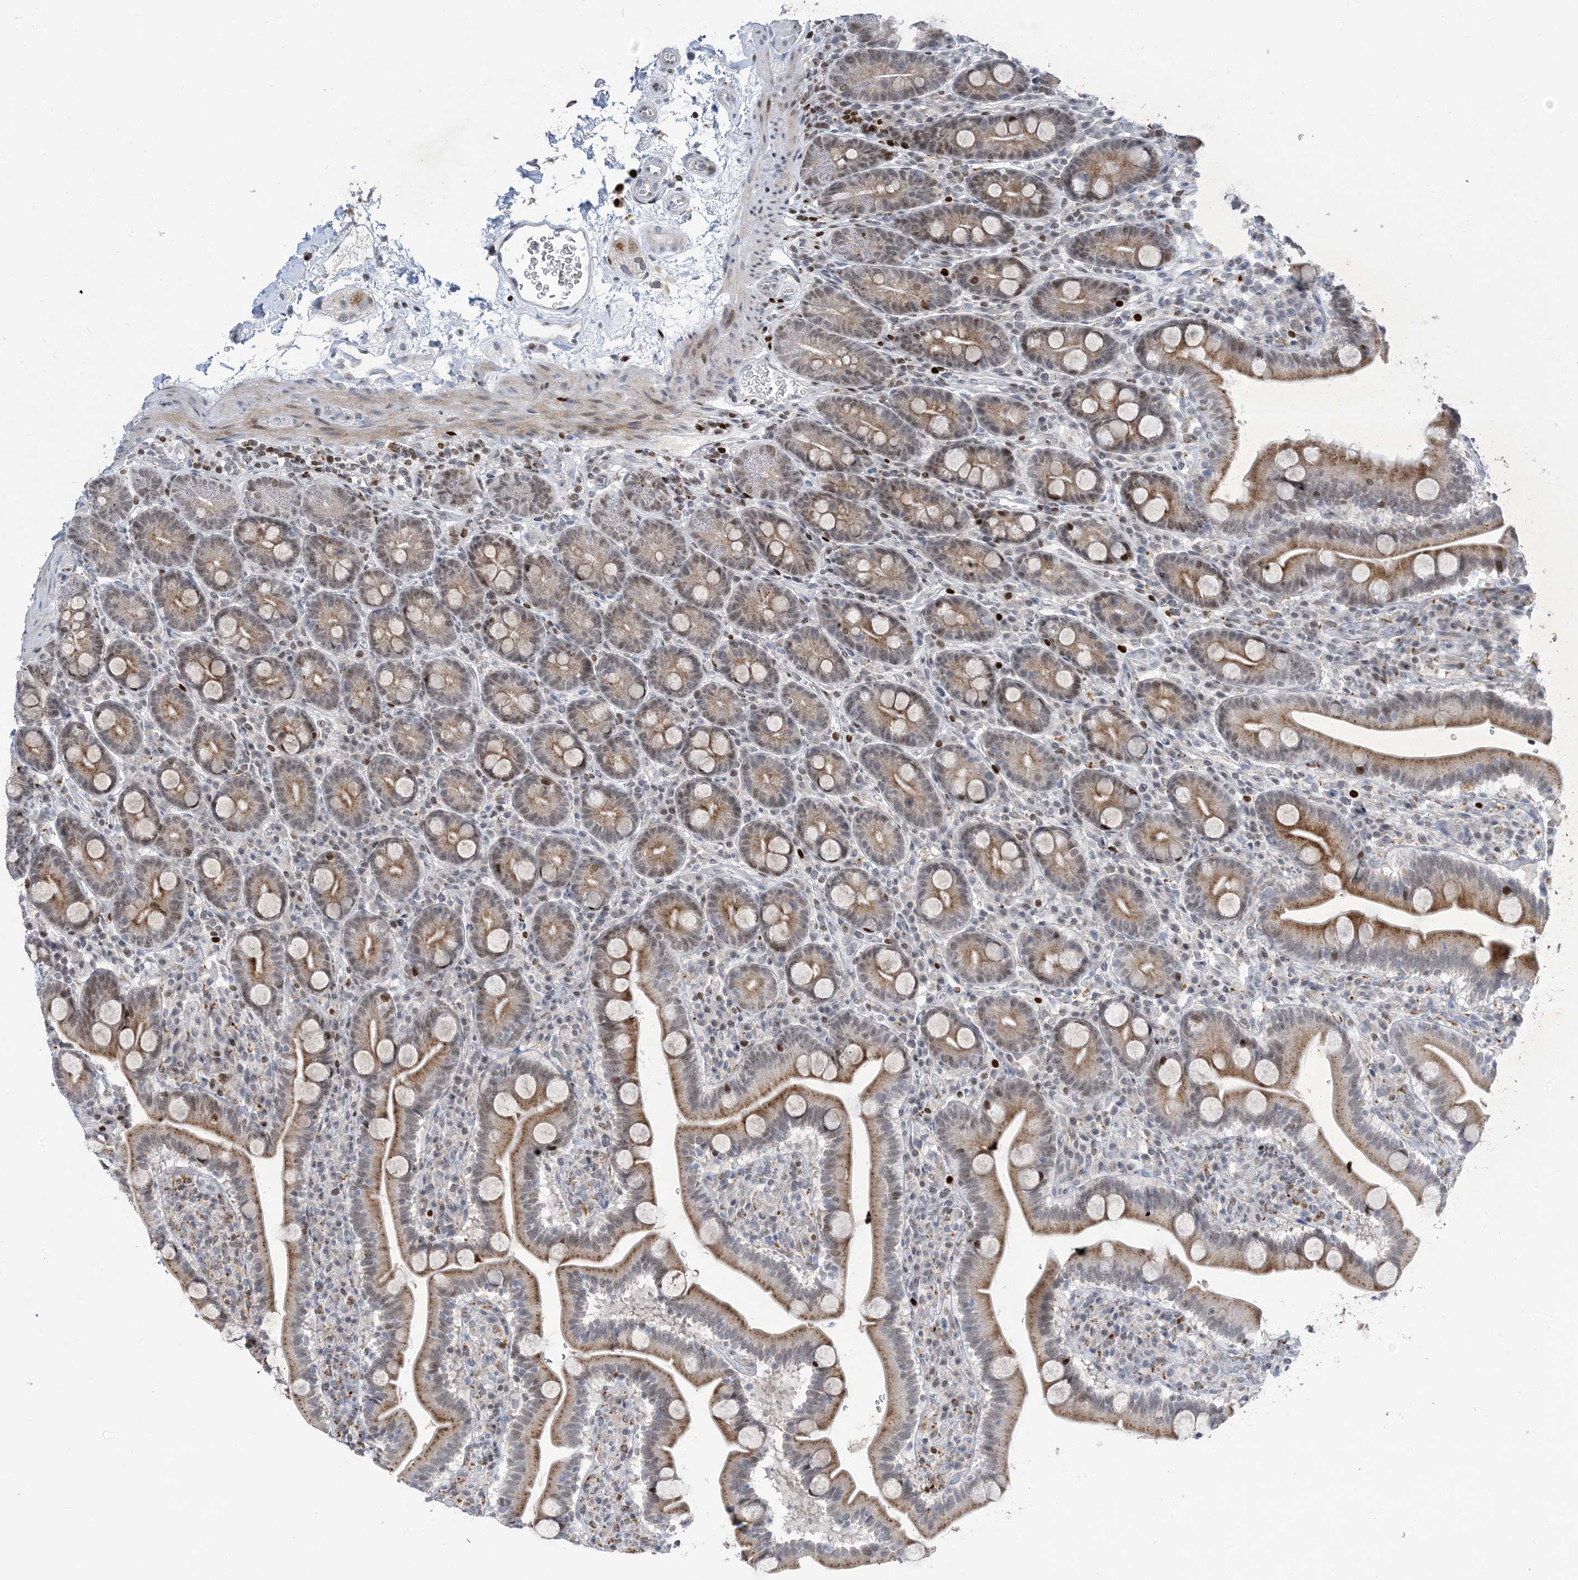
{"staining": {"intensity": "moderate", "quantity": ">75%", "location": "cytoplasmic/membranous,nuclear"}, "tissue": "duodenum", "cell_type": "Glandular cells", "image_type": "normal", "snomed": [{"axis": "morphology", "description": "Normal tissue, NOS"}, {"axis": "topography", "description": "Duodenum"}], "caption": "Moderate cytoplasmic/membranous,nuclear positivity for a protein is appreciated in approximately >75% of glandular cells of benign duodenum using immunohistochemistry.", "gene": "SLC25A53", "patient": {"sex": "male", "age": 35}}